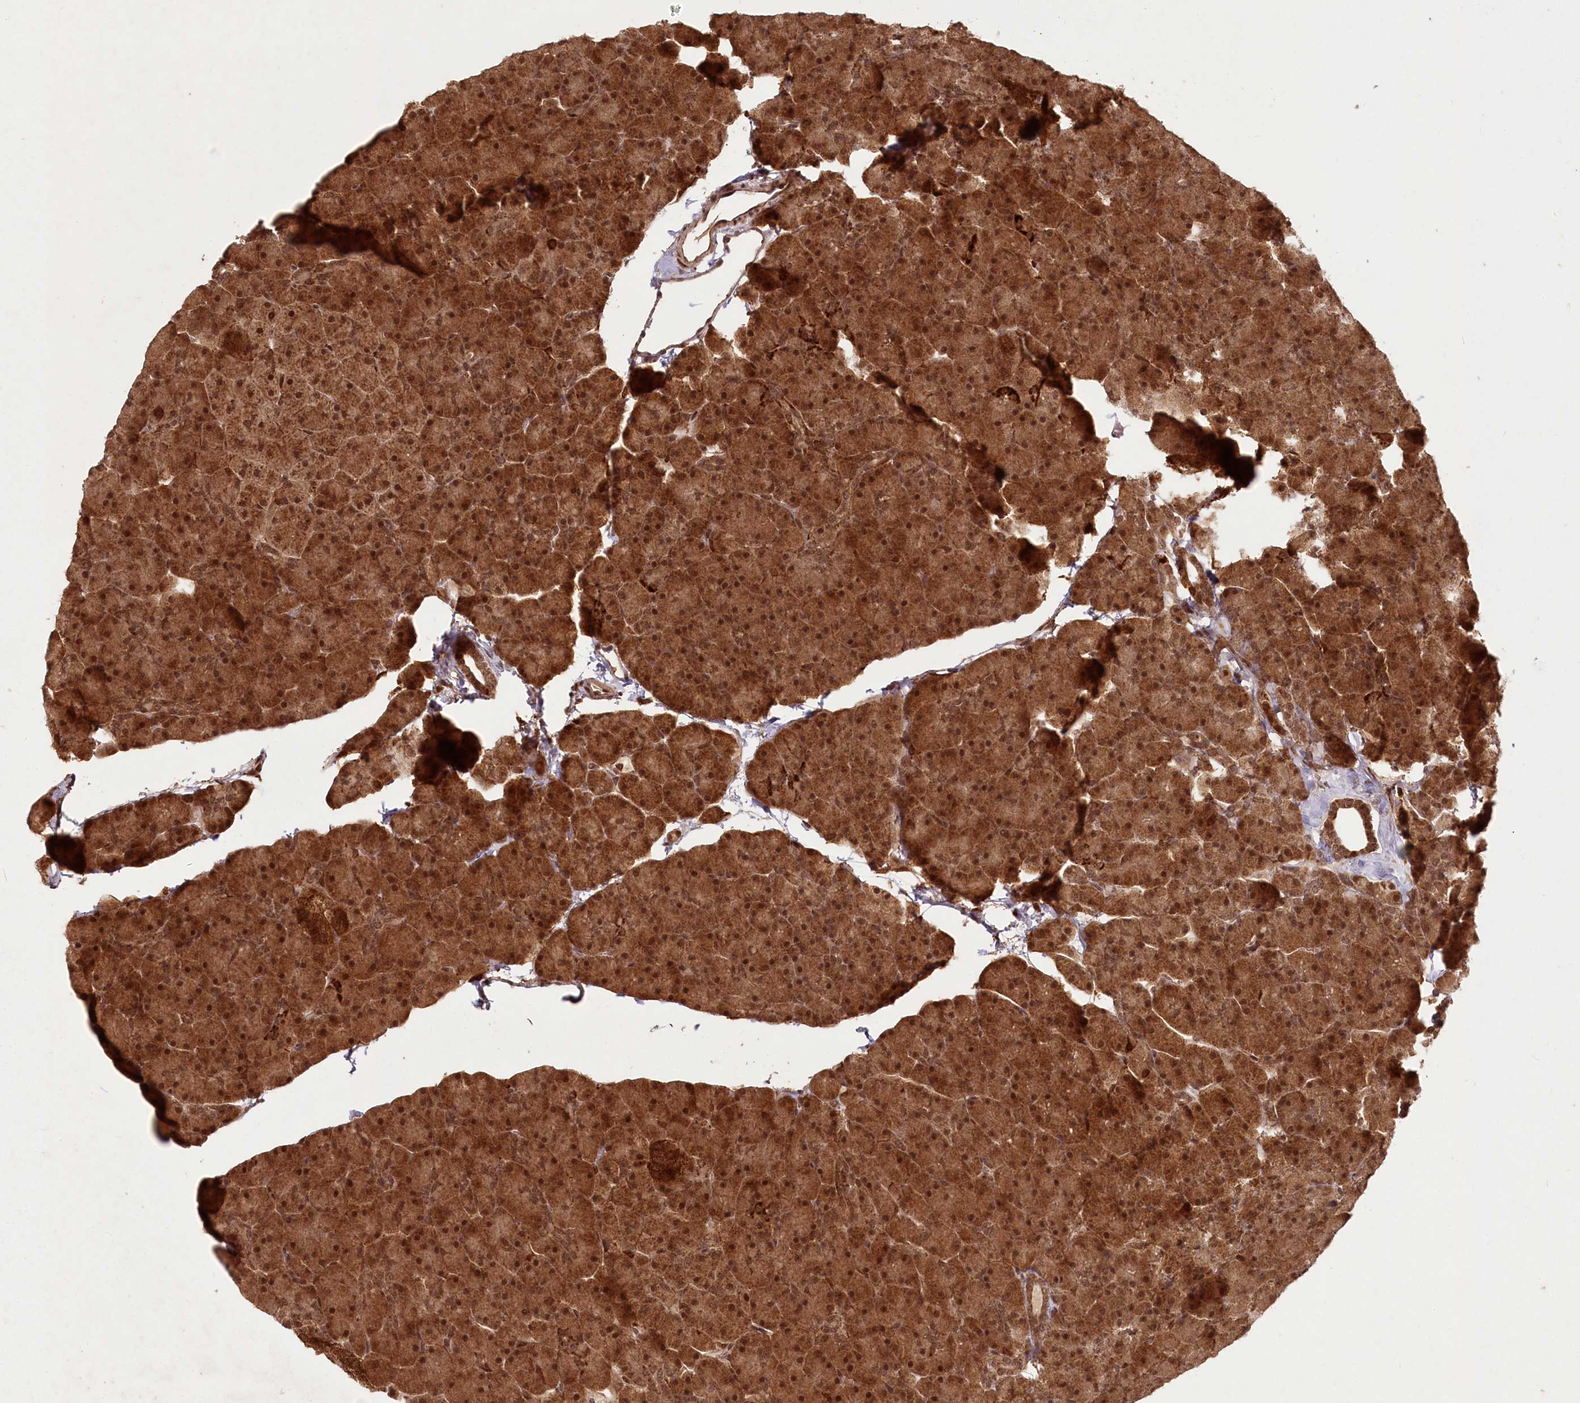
{"staining": {"intensity": "strong", "quantity": ">75%", "location": "cytoplasmic/membranous,nuclear"}, "tissue": "pancreas", "cell_type": "Exocrine glandular cells", "image_type": "normal", "snomed": [{"axis": "morphology", "description": "Normal tissue, NOS"}, {"axis": "topography", "description": "Pancreas"}], "caption": "An IHC histopathology image of benign tissue is shown. Protein staining in brown labels strong cytoplasmic/membranous,nuclear positivity in pancreas within exocrine glandular cells.", "gene": "MICU1", "patient": {"sex": "male", "age": 36}}